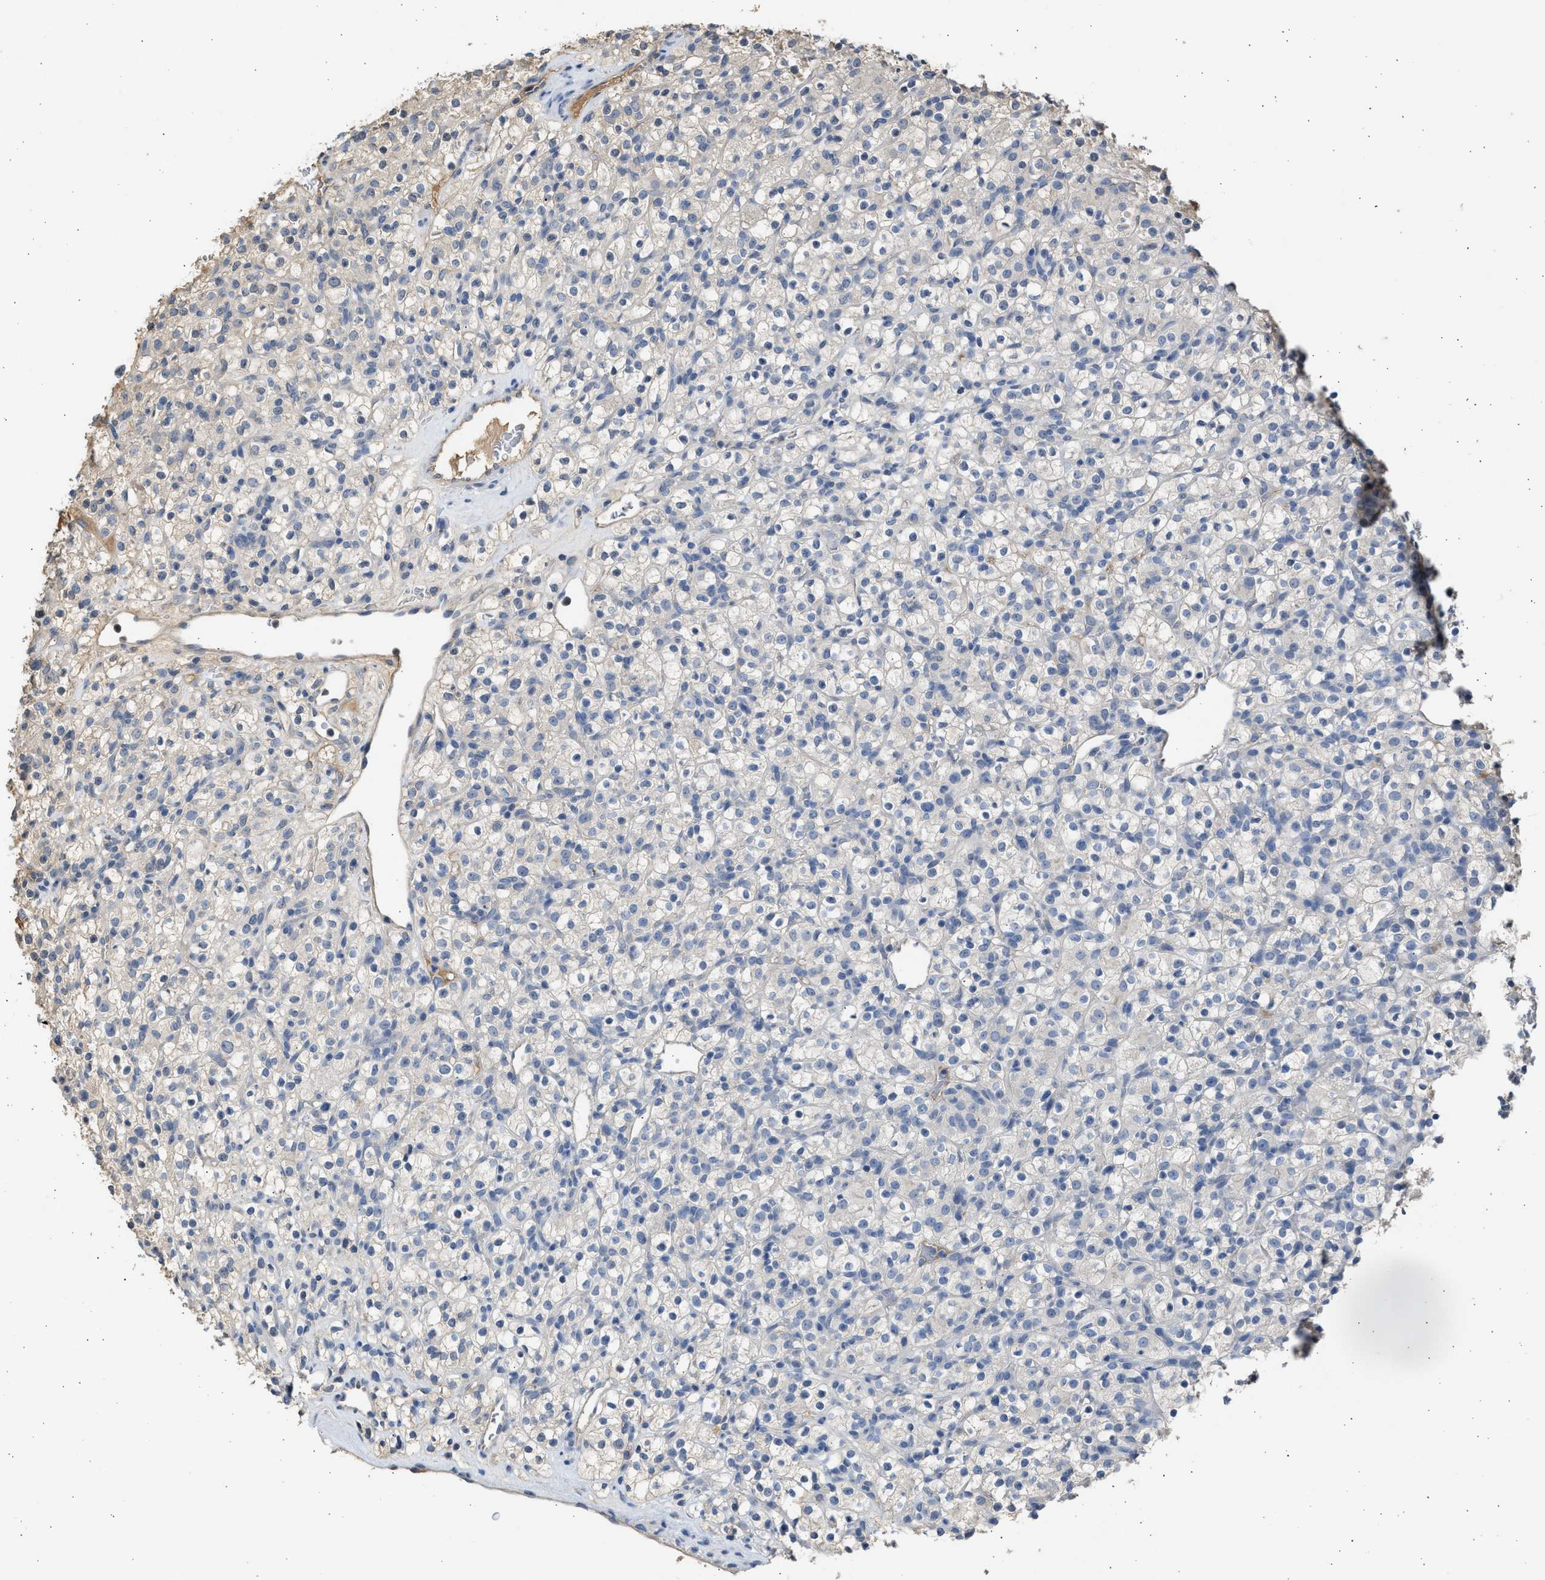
{"staining": {"intensity": "negative", "quantity": "none", "location": "none"}, "tissue": "renal cancer", "cell_type": "Tumor cells", "image_type": "cancer", "snomed": [{"axis": "morphology", "description": "Normal tissue, NOS"}, {"axis": "morphology", "description": "Adenocarcinoma, NOS"}, {"axis": "topography", "description": "Kidney"}], "caption": "Adenocarcinoma (renal) was stained to show a protein in brown. There is no significant staining in tumor cells. (DAB (3,3'-diaminobenzidine) immunohistochemistry visualized using brightfield microscopy, high magnification).", "gene": "SULT2A1", "patient": {"sex": "female", "age": 72}}